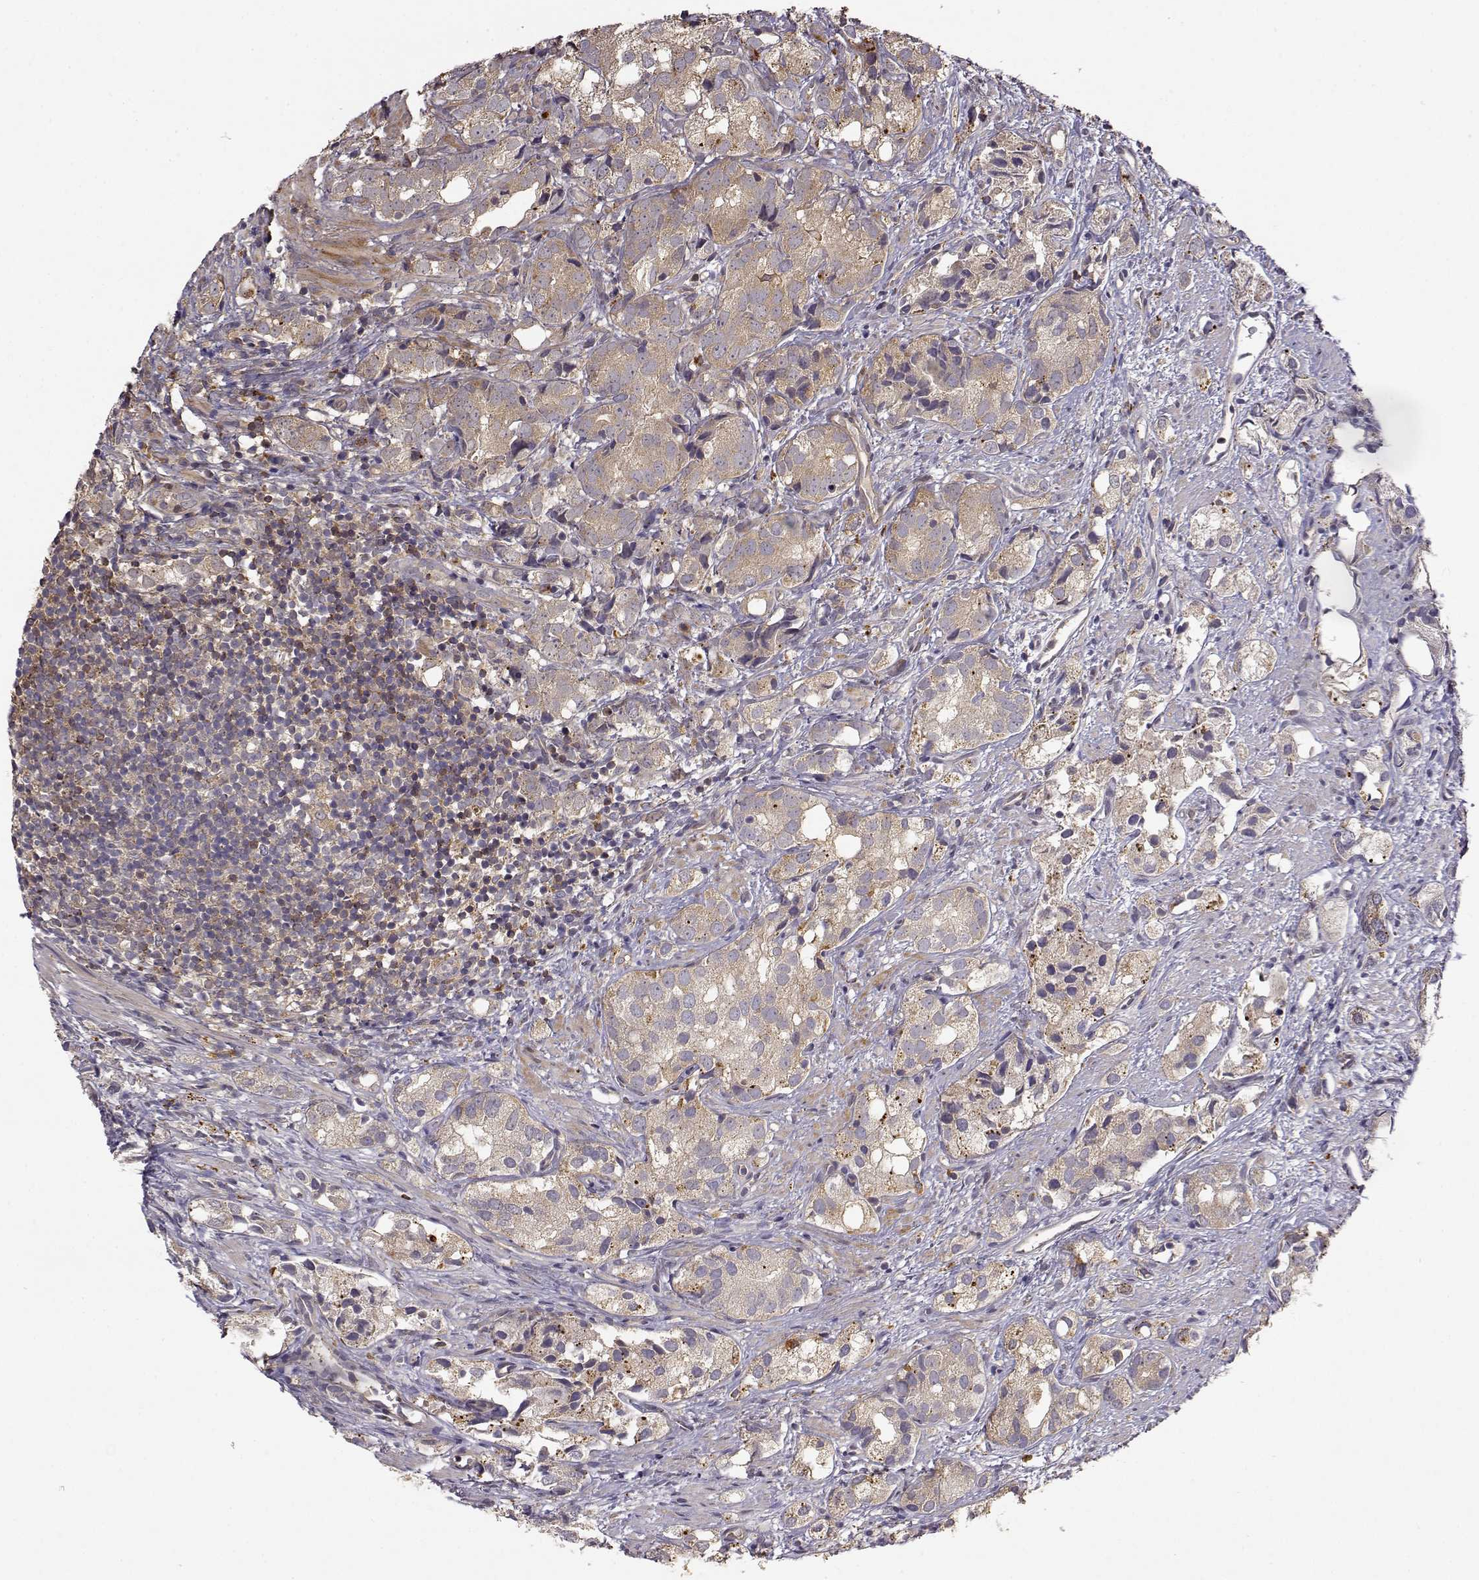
{"staining": {"intensity": "weak", "quantity": ">75%", "location": "cytoplasmic/membranous"}, "tissue": "prostate cancer", "cell_type": "Tumor cells", "image_type": "cancer", "snomed": [{"axis": "morphology", "description": "Adenocarcinoma, High grade"}, {"axis": "topography", "description": "Prostate"}], "caption": "IHC image of neoplastic tissue: prostate high-grade adenocarcinoma stained using immunohistochemistry (IHC) shows low levels of weak protein expression localized specifically in the cytoplasmic/membranous of tumor cells, appearing as a cytoplasmic/membranous brown color.", "gene": "CRIM1", "patient": {"sex": "male", "age": 82}}